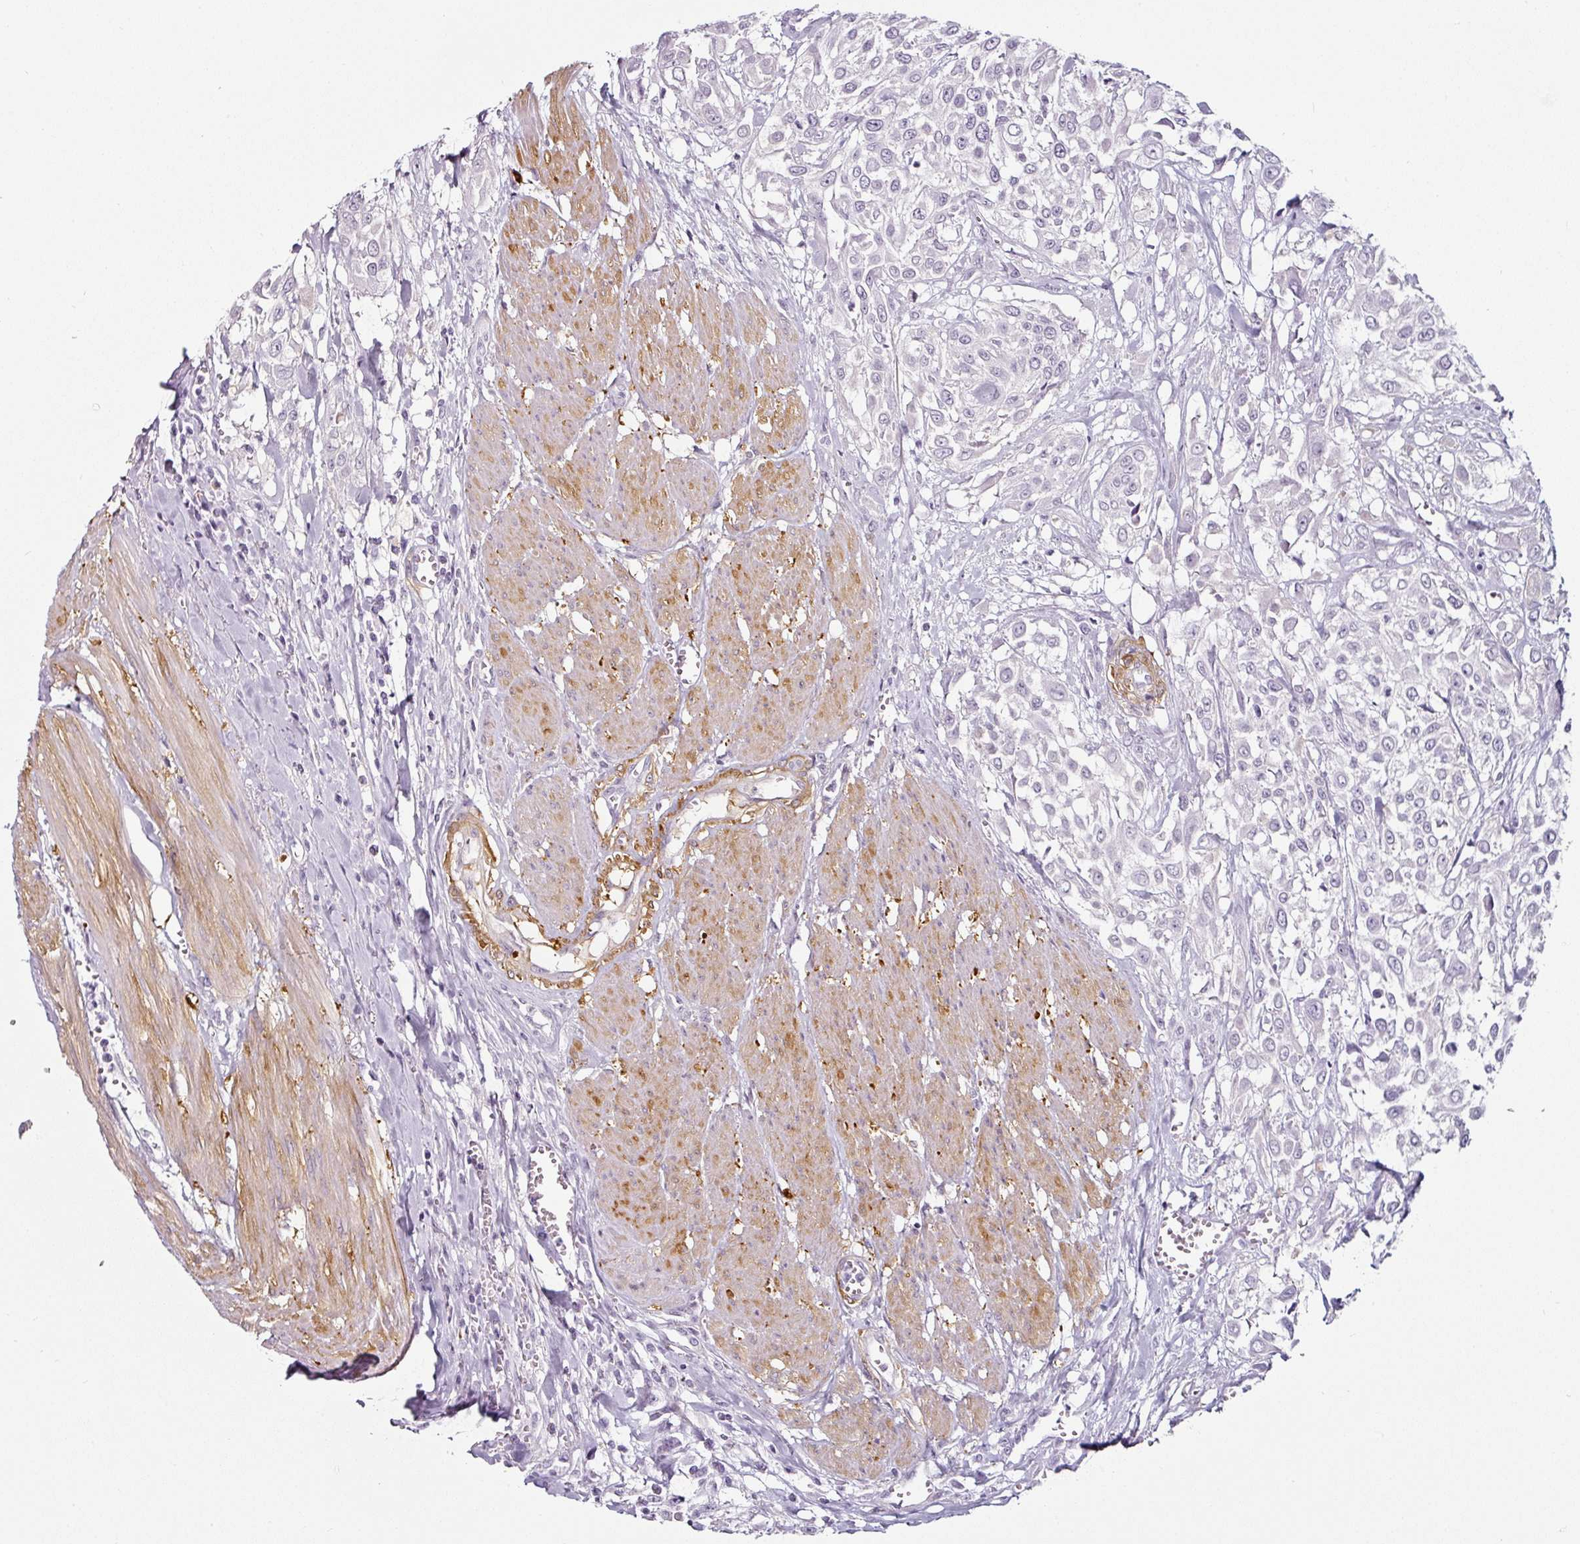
{"staining": {"intensity": "negative", "quantity": "none", "location": "none"}, "tissue": "urothelial cancer", "cell_type": "Tumor cells", "image_type": "cancer", "snomed": [{"axis": "morphology", "description": "Urothelial carcinoma, High grade"}, {"axis": "topography", "description": "Urinary bladder"}], "caption": "IHC micrograph of human urothelial carcinoma (high-grade) stained for a protein (brown), which reveals no staining in tumor cells.", "gene": "CAP2", "patient": {"sex": "male", "age": 57}}